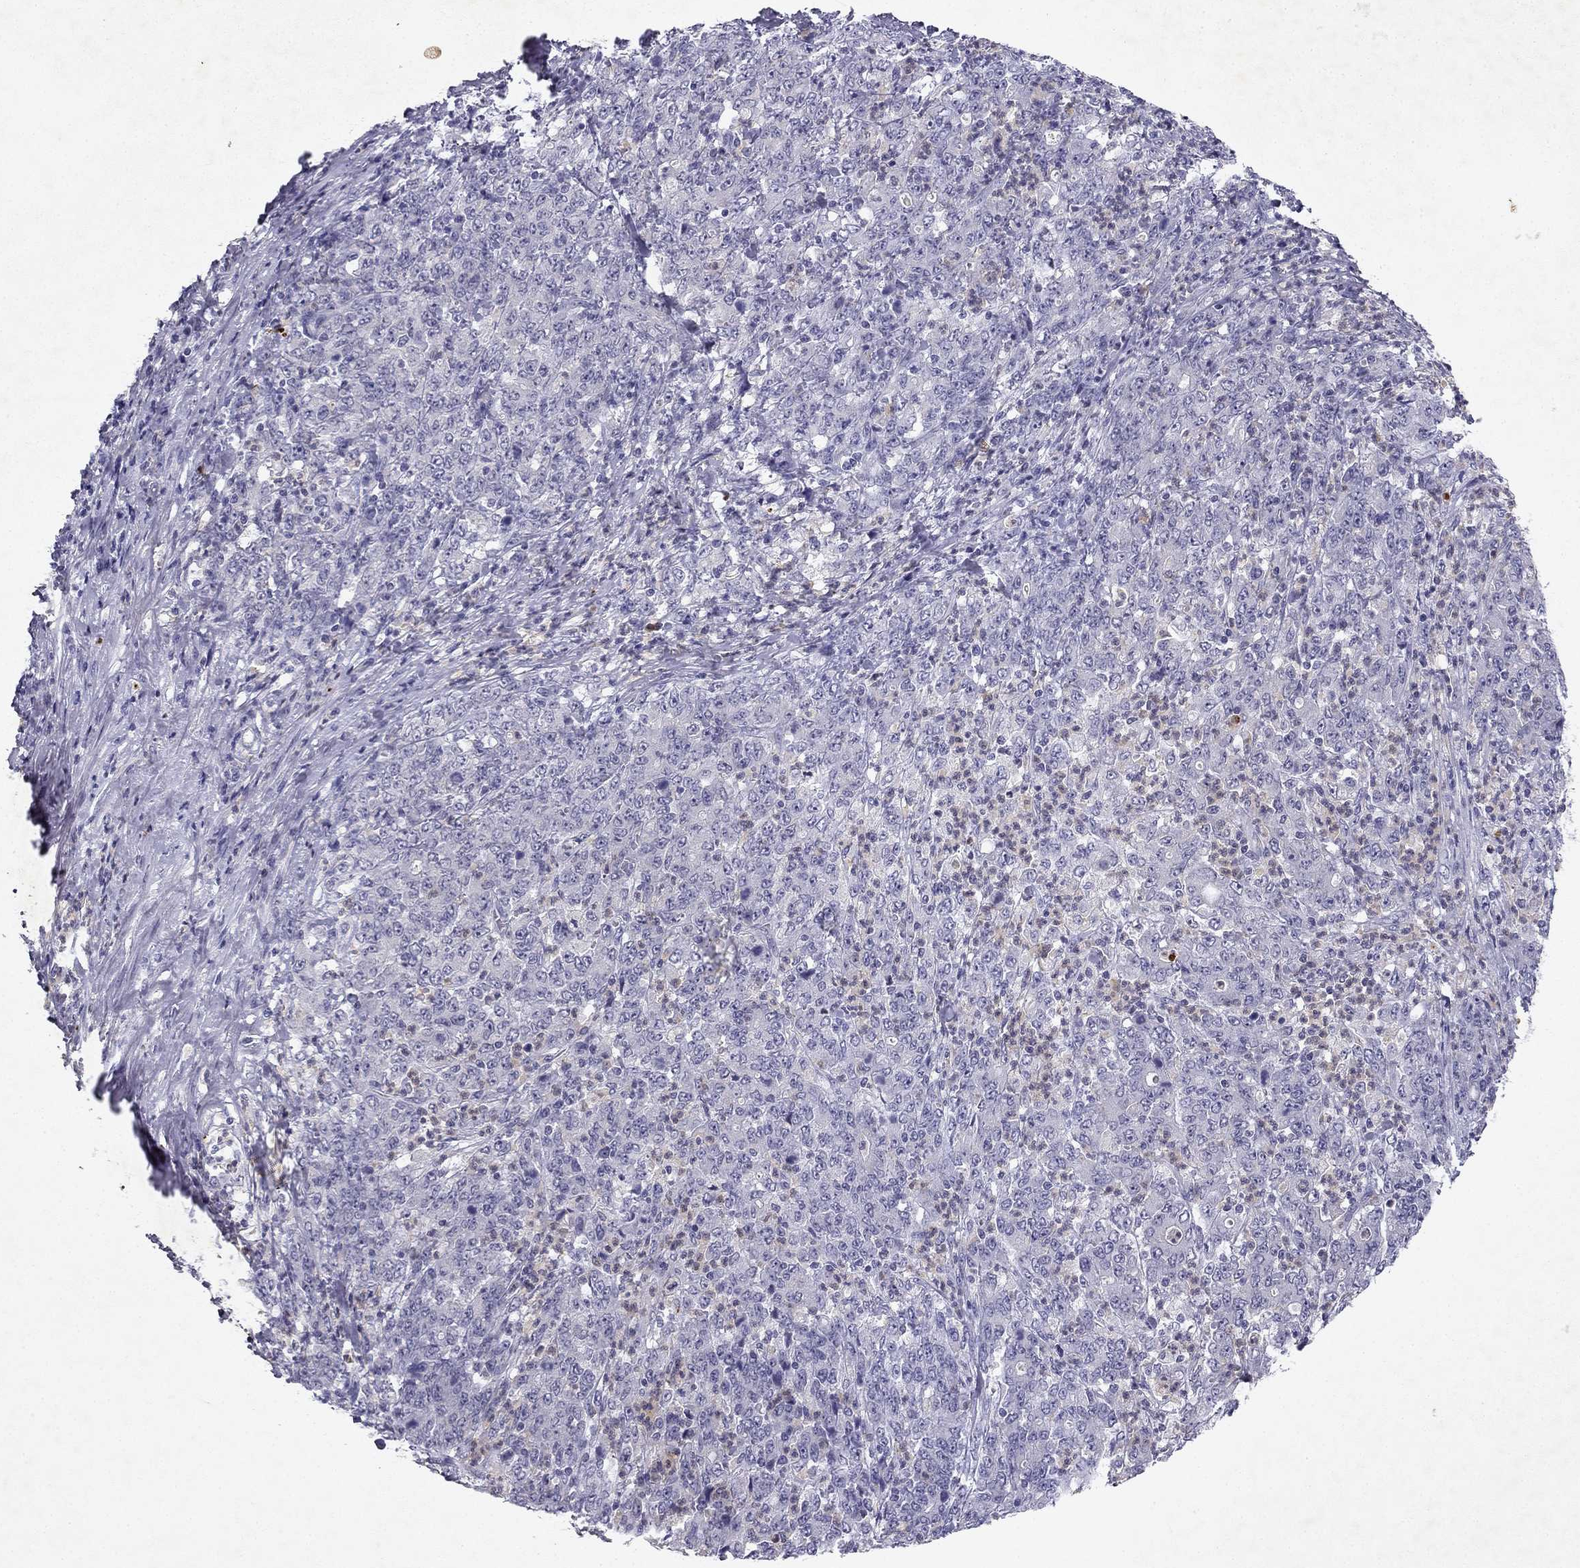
{"staining": {"intensity": "negative", "quantity": "none", "location": "none"}, "tissue": "stomach cancer", "cell_type": "Tumor cells", "image_type": "cancer", "snomed": [{"axis": "morphology", "description": "Adenocarcinoma, NOS"}, {"axis": "topography", "description": "Stomach, lower"}], "caption": "Immunohistochemical staining of human stomach adenocarcinoma shows no significant staining in tumor cells. (Brightfield microscopy of DAB (3,3'-diaminobenzidine) IHC at high magnification).", "gene": "SLC6A4", "patient": {"sex": "female", "age": 71}}